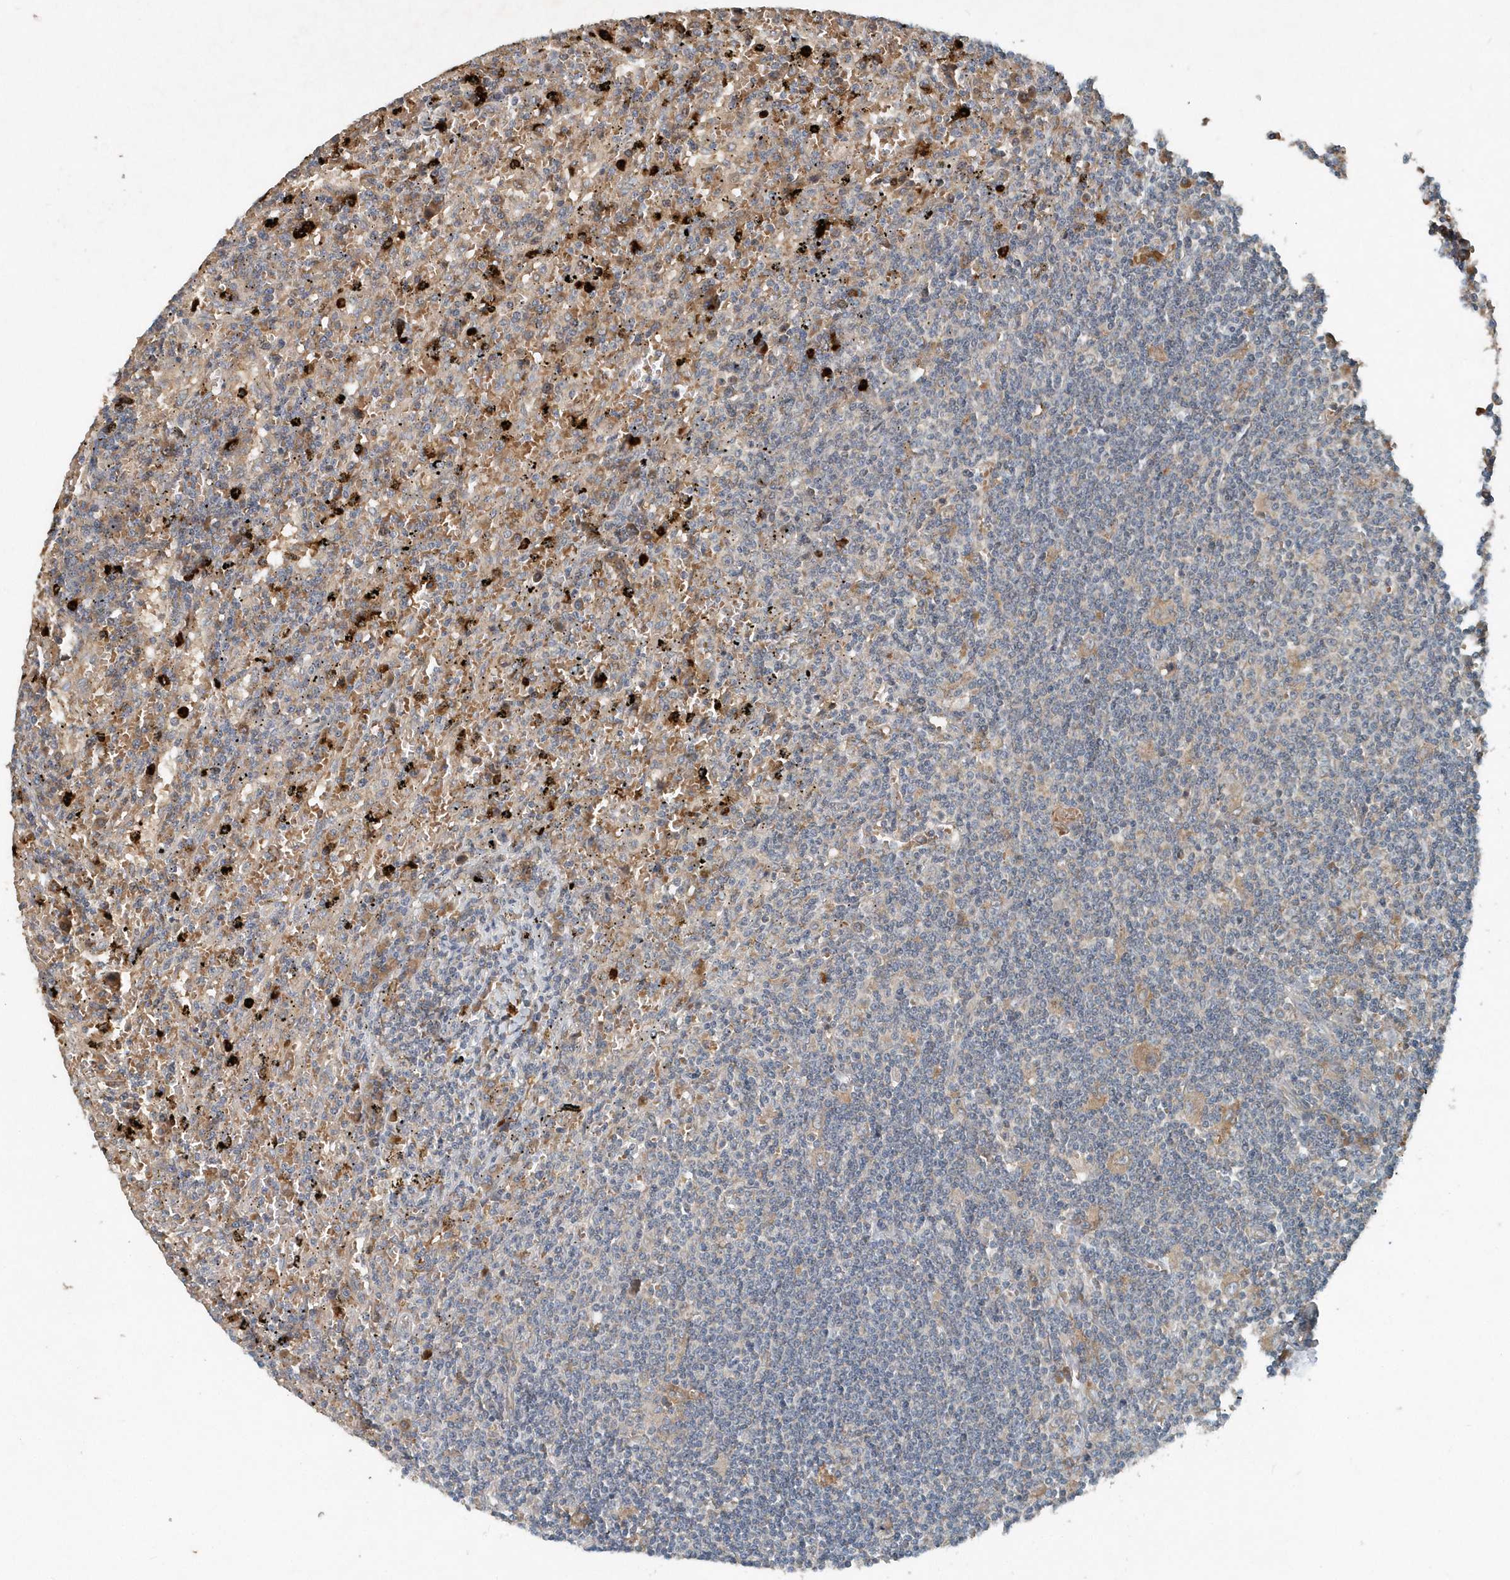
{"staining": {"intensity": "negative", "quantity": "none", "location": "none"}, "tissue": "lymphoma", "cell_type": "Tumor cells", "image_type": "cancer", "snomed": [{"axis": "morphology", "description": "Malignant lymphoma, non-Hodgkin's type, Low grade"}, {"axis": "topography", "description": "Spleen"}], "caption": "There is no significant positivity in tumor cells of malignant lymphoma, non-Hodgkin's type (low-grade). Nuclei are stained in blue.", "gene": "SCFD2", "patient": {"sex": "male", "age": 76}}